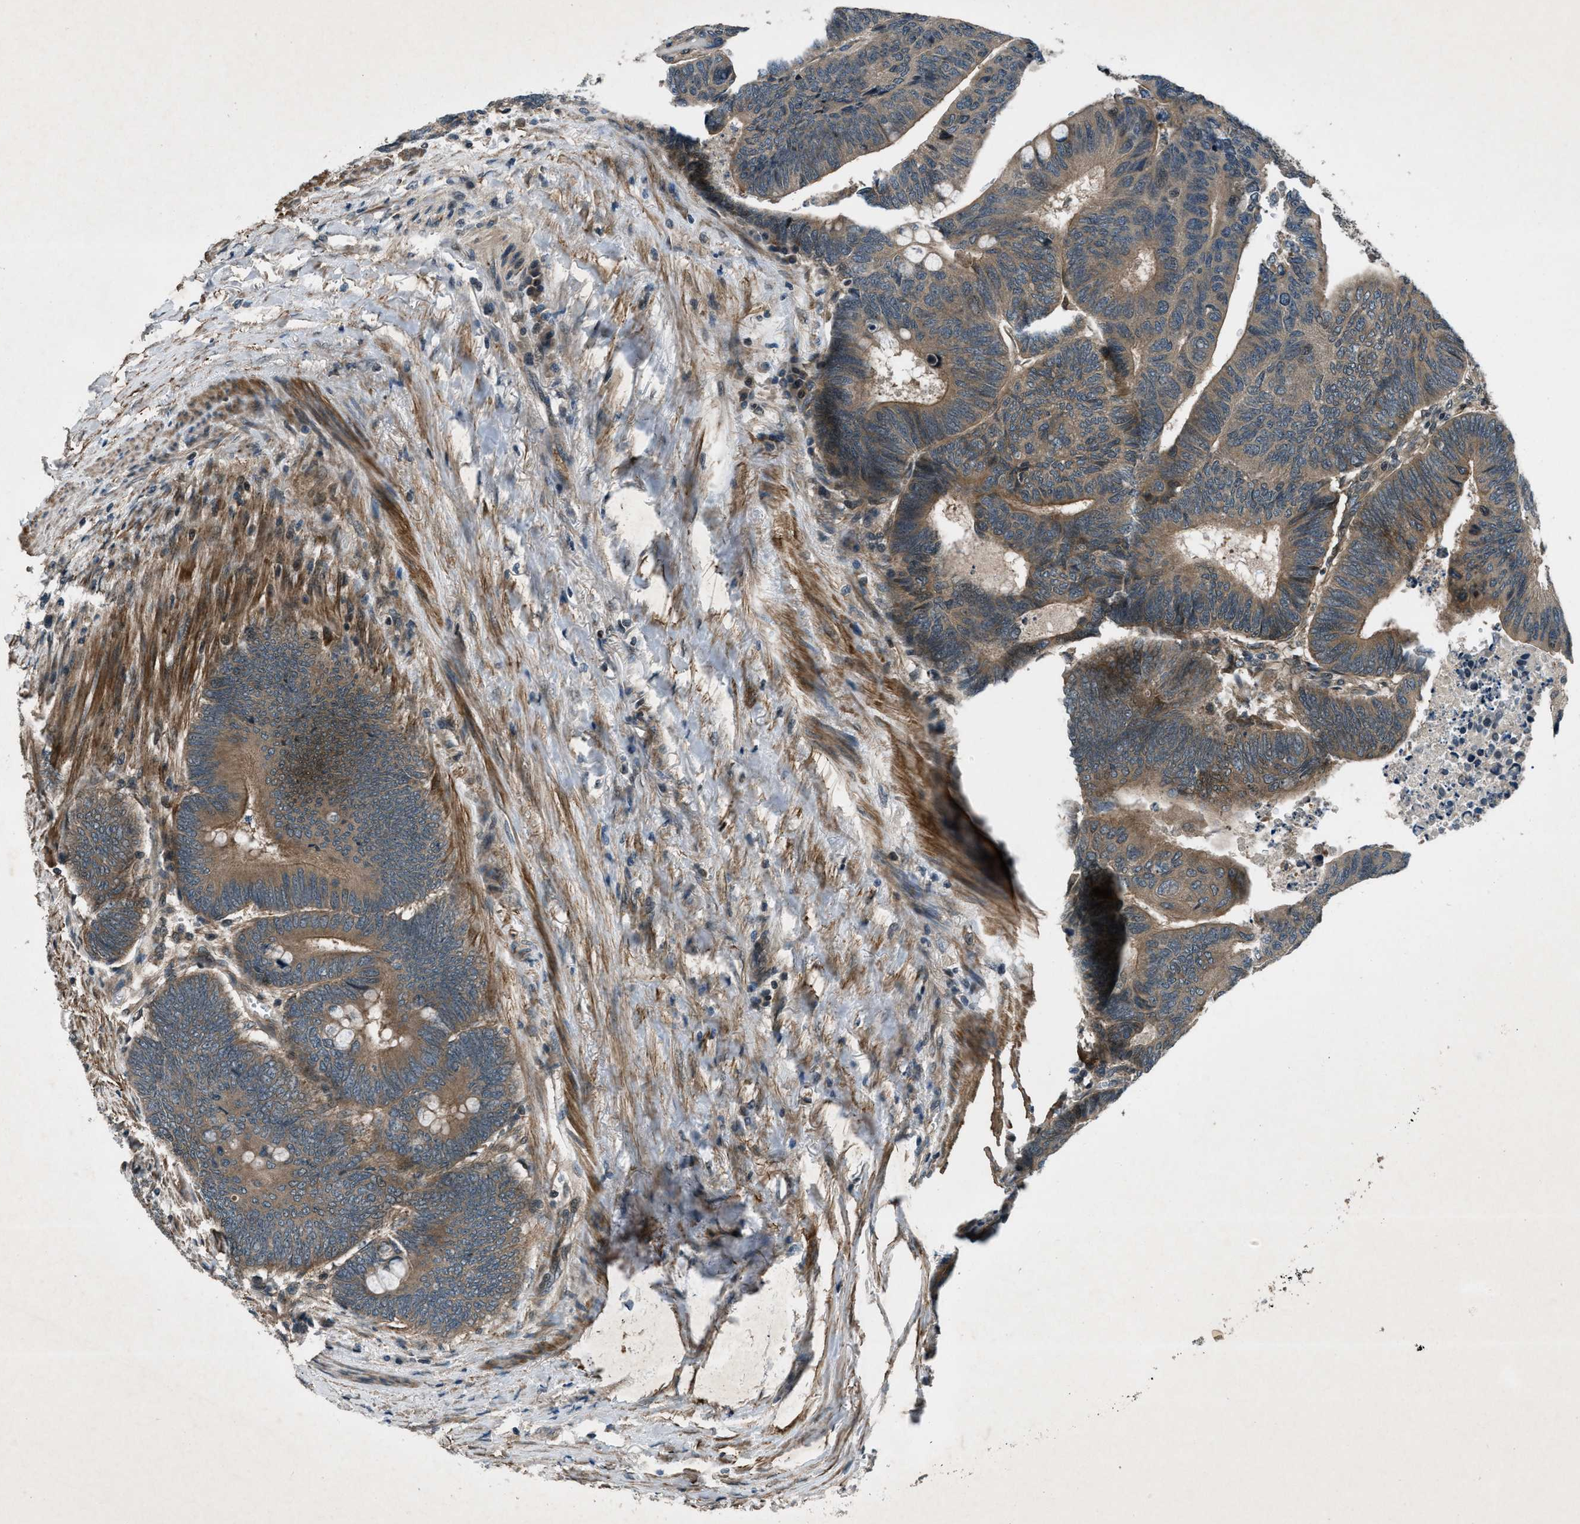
{"staining": {"intensity": "moderate", "quantity": ">75%", "location": "cytoplasmic/membranous"}, "tissue": "colorectal cancer", "cell_type": "Tumor cells", "image_type": "cancer", "snomed": [{"axis": "morphology", "description": "Normal tissue, NOS"}, {"axis": "morphology", "description": "Adenocarcinoma, NOS"}, {"axis": "topography", "description": "Rectum"}, {"axis": "topography", "description": "Peripheral nerve tissue"}], "caption": "Immunohistochemical staining of colorectal cancer reveals moderate cytoplasmic/membranous protein staining in approximately >75% of tumor cells.", "gene": "EPSTI1", "patient": {"sex": "male", "age": 92}}